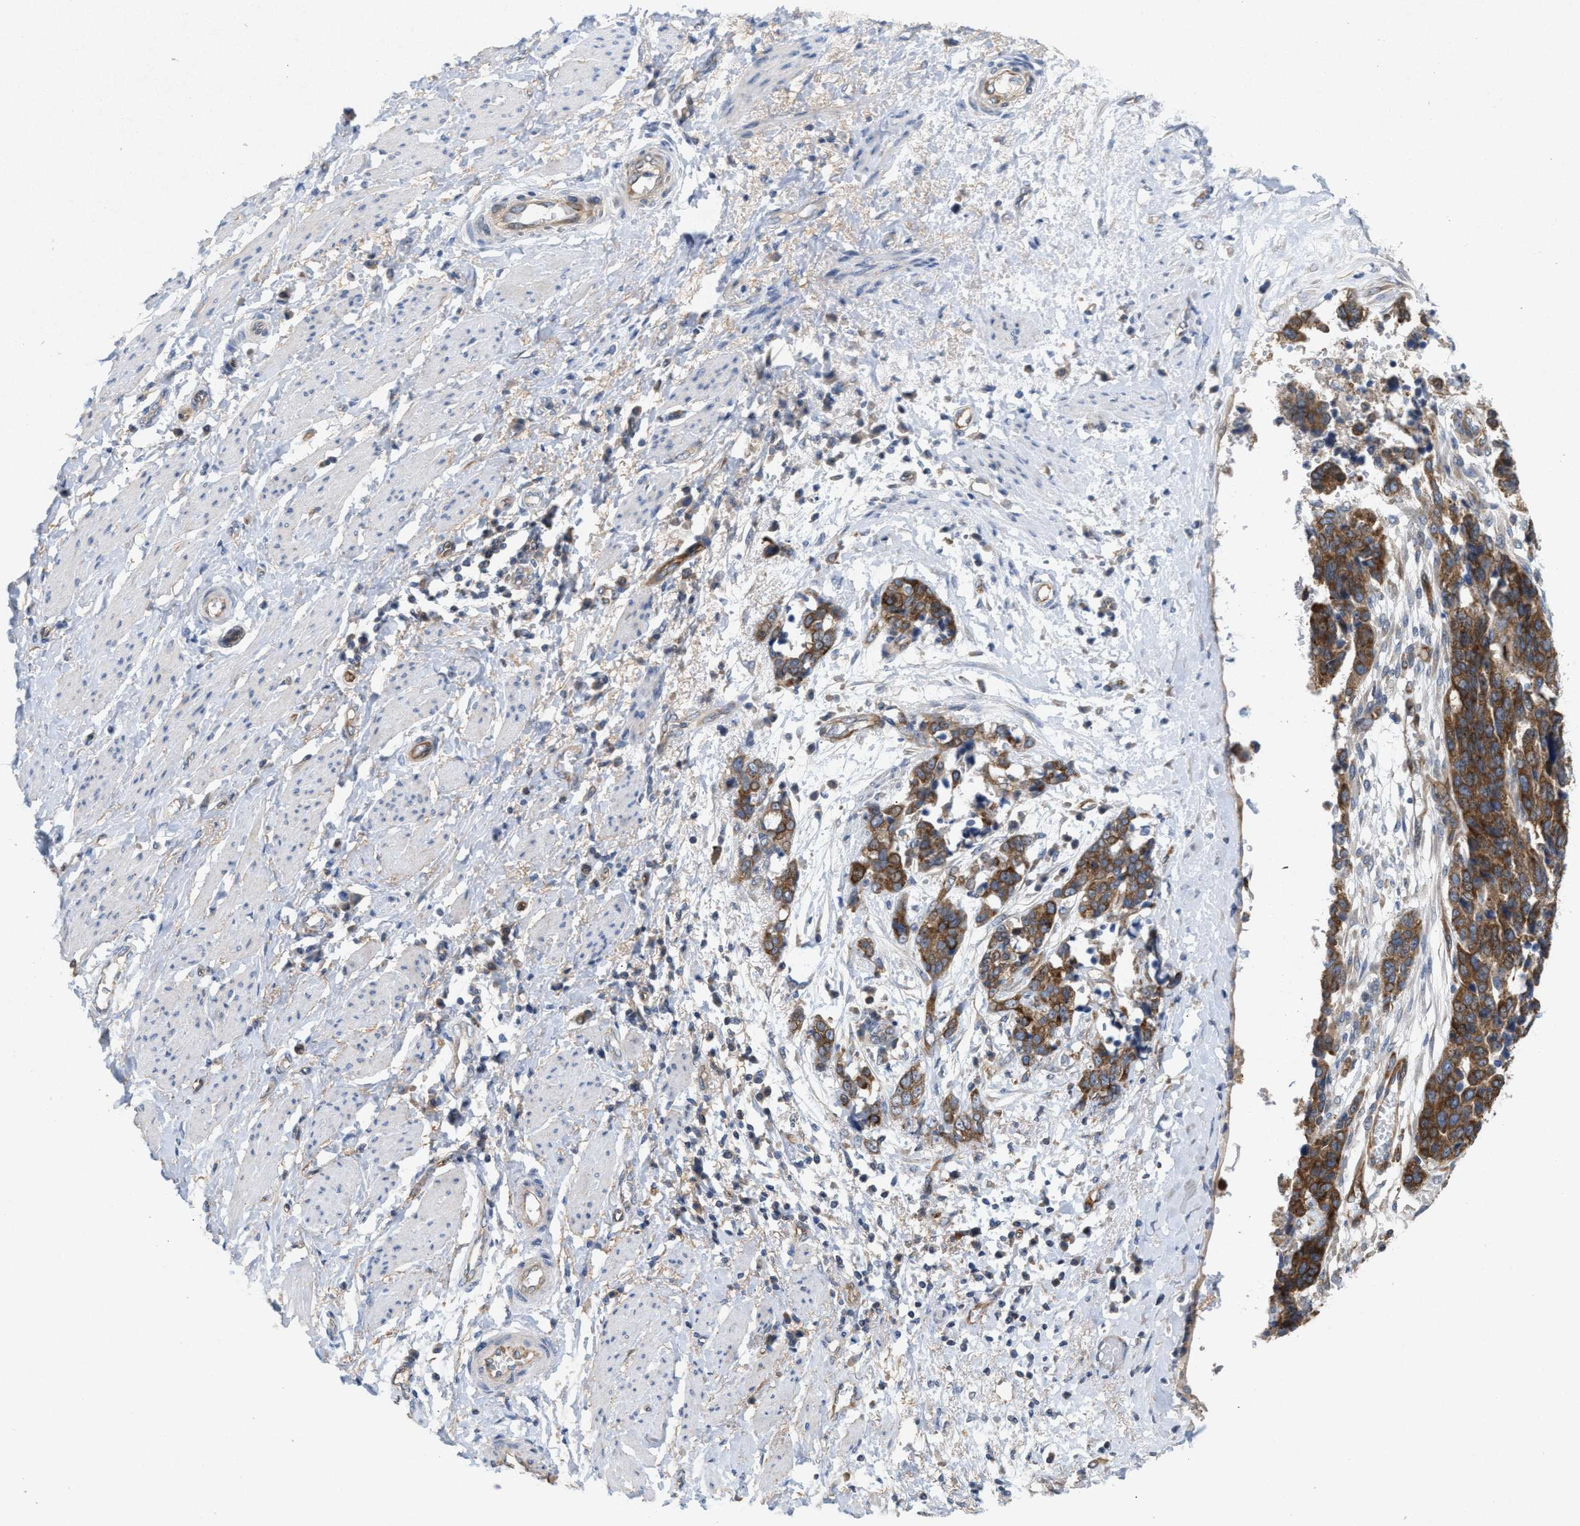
{"staining": {"intensity": "strong", "quantity": ">75%", "location": "cytoplasmic/membranous"}, "tissue": "ovarian cancer", "cell_type": "Tumor cells", "image_type": "cancer", "snomed": [{"axis": "morphology", "description": "Cystadenocarcinoma, serous, NOS"}, {"axis": "topography", "description": "Ovary"}], "caption": "Ovarian cancer stained with DAB immunohistochemistry reveals high levels of strong cytoplasmic/membranous expression in approximately >75% of tumor cells. The protein of interest is shown in brown color, while the nuclei are stained blue.", "gene": "UBAP2", "patient": {"sex": "female", "age": 44}}